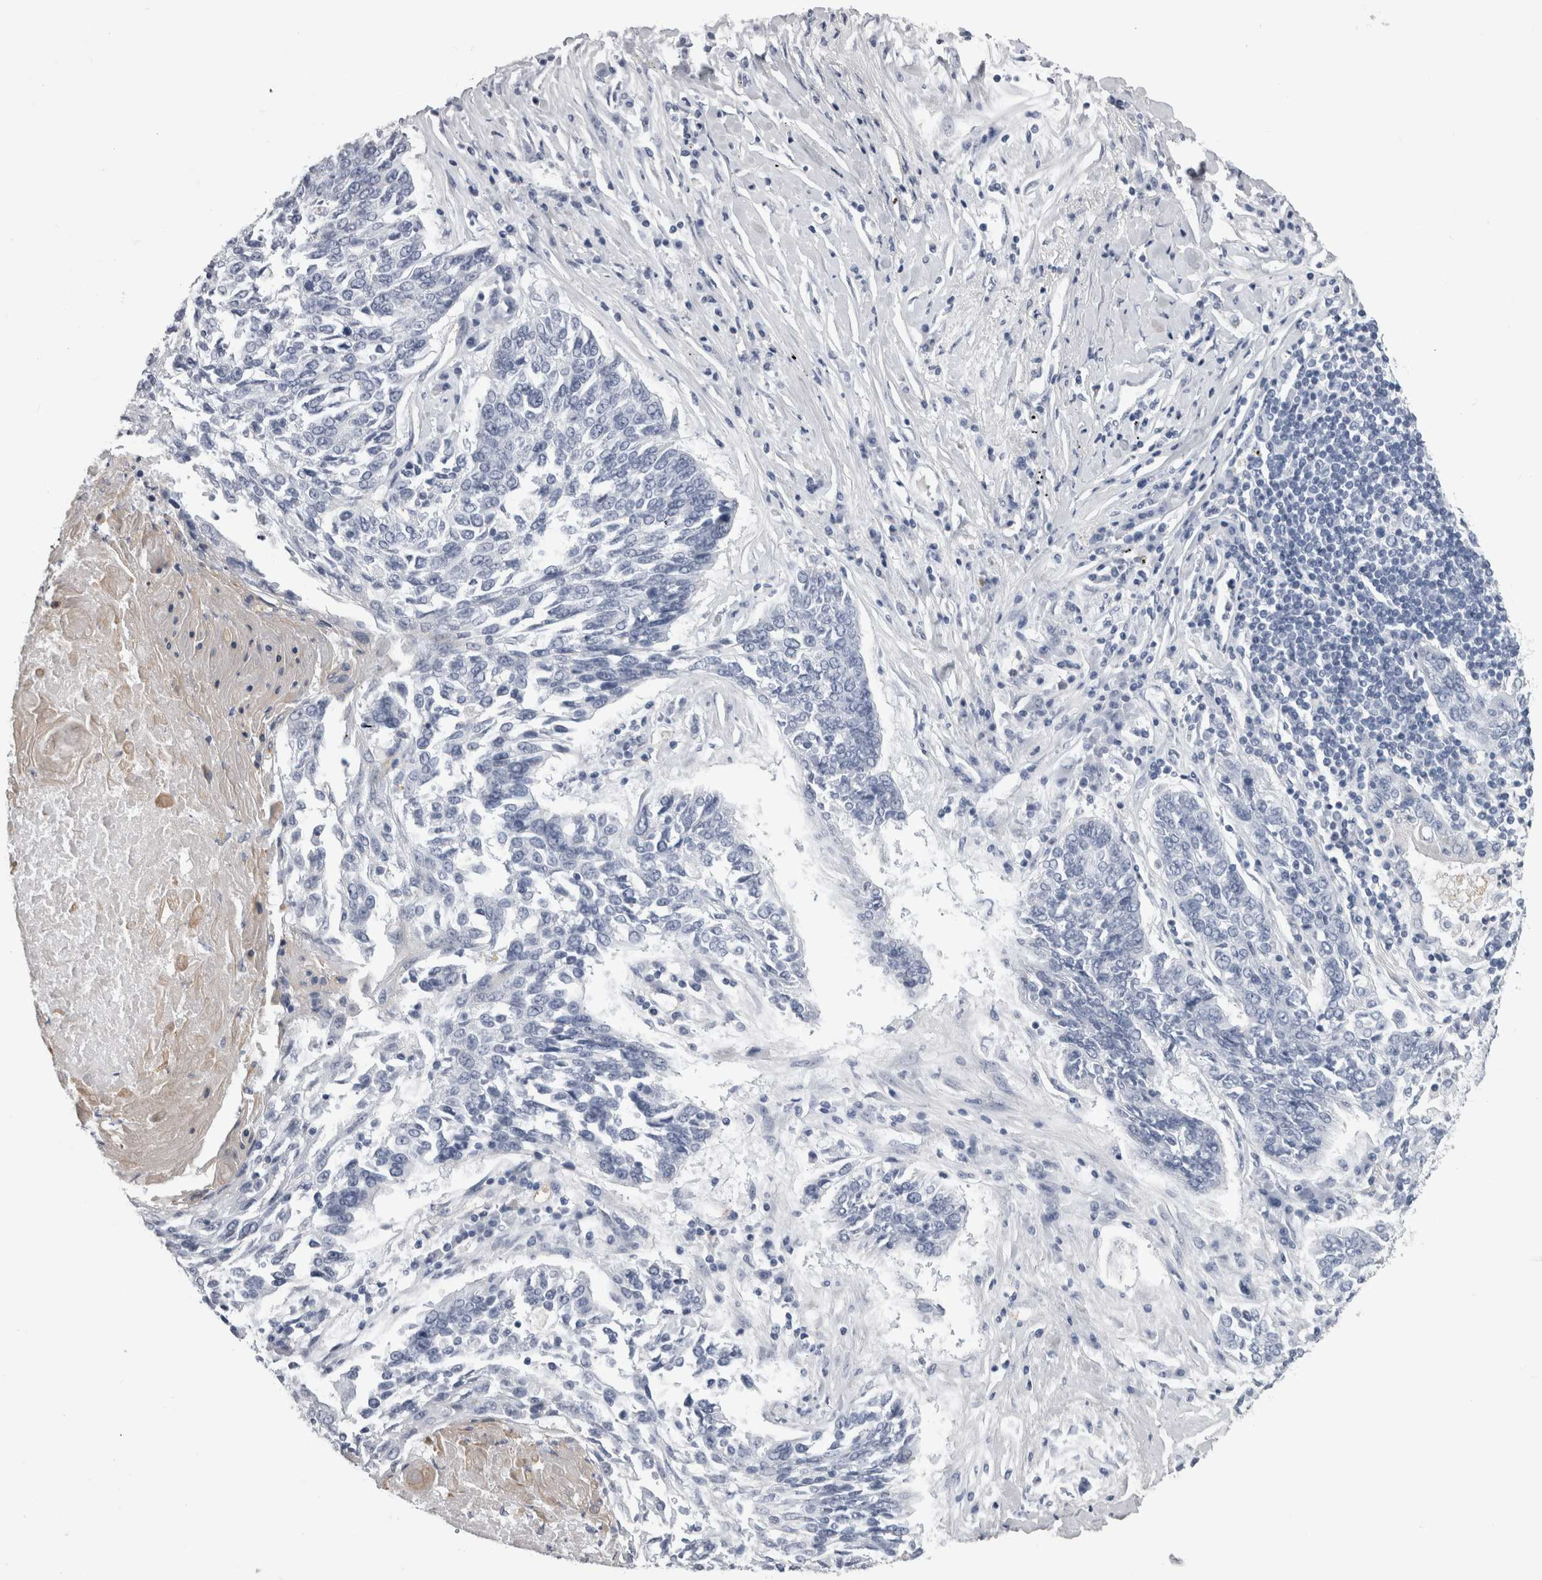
{"staining": {"intensity": "negative", "quantity": "none", "location": "none"}, "tissue": "lung cancer", "cell_type": "Tumor cells", "image_type": "cancer", "snomed": [{"axis": "morphology", "description": "Normal tissue, NOS"}, {"axis": "morphology", "description": "Squamous cell carcinoma, NOS"}, {"axis": "topography", "description": "Cartilage tissue"}, {"axis": "topography", "description": "Bronchus"}, {"axis": "topography", "description": "Lung"}], "caption": "Image shows no significant protein staining in tumor cells of lung cancer.", "gene": "ALDH8A1", "patient": {"sex": "female", "age": 49}}